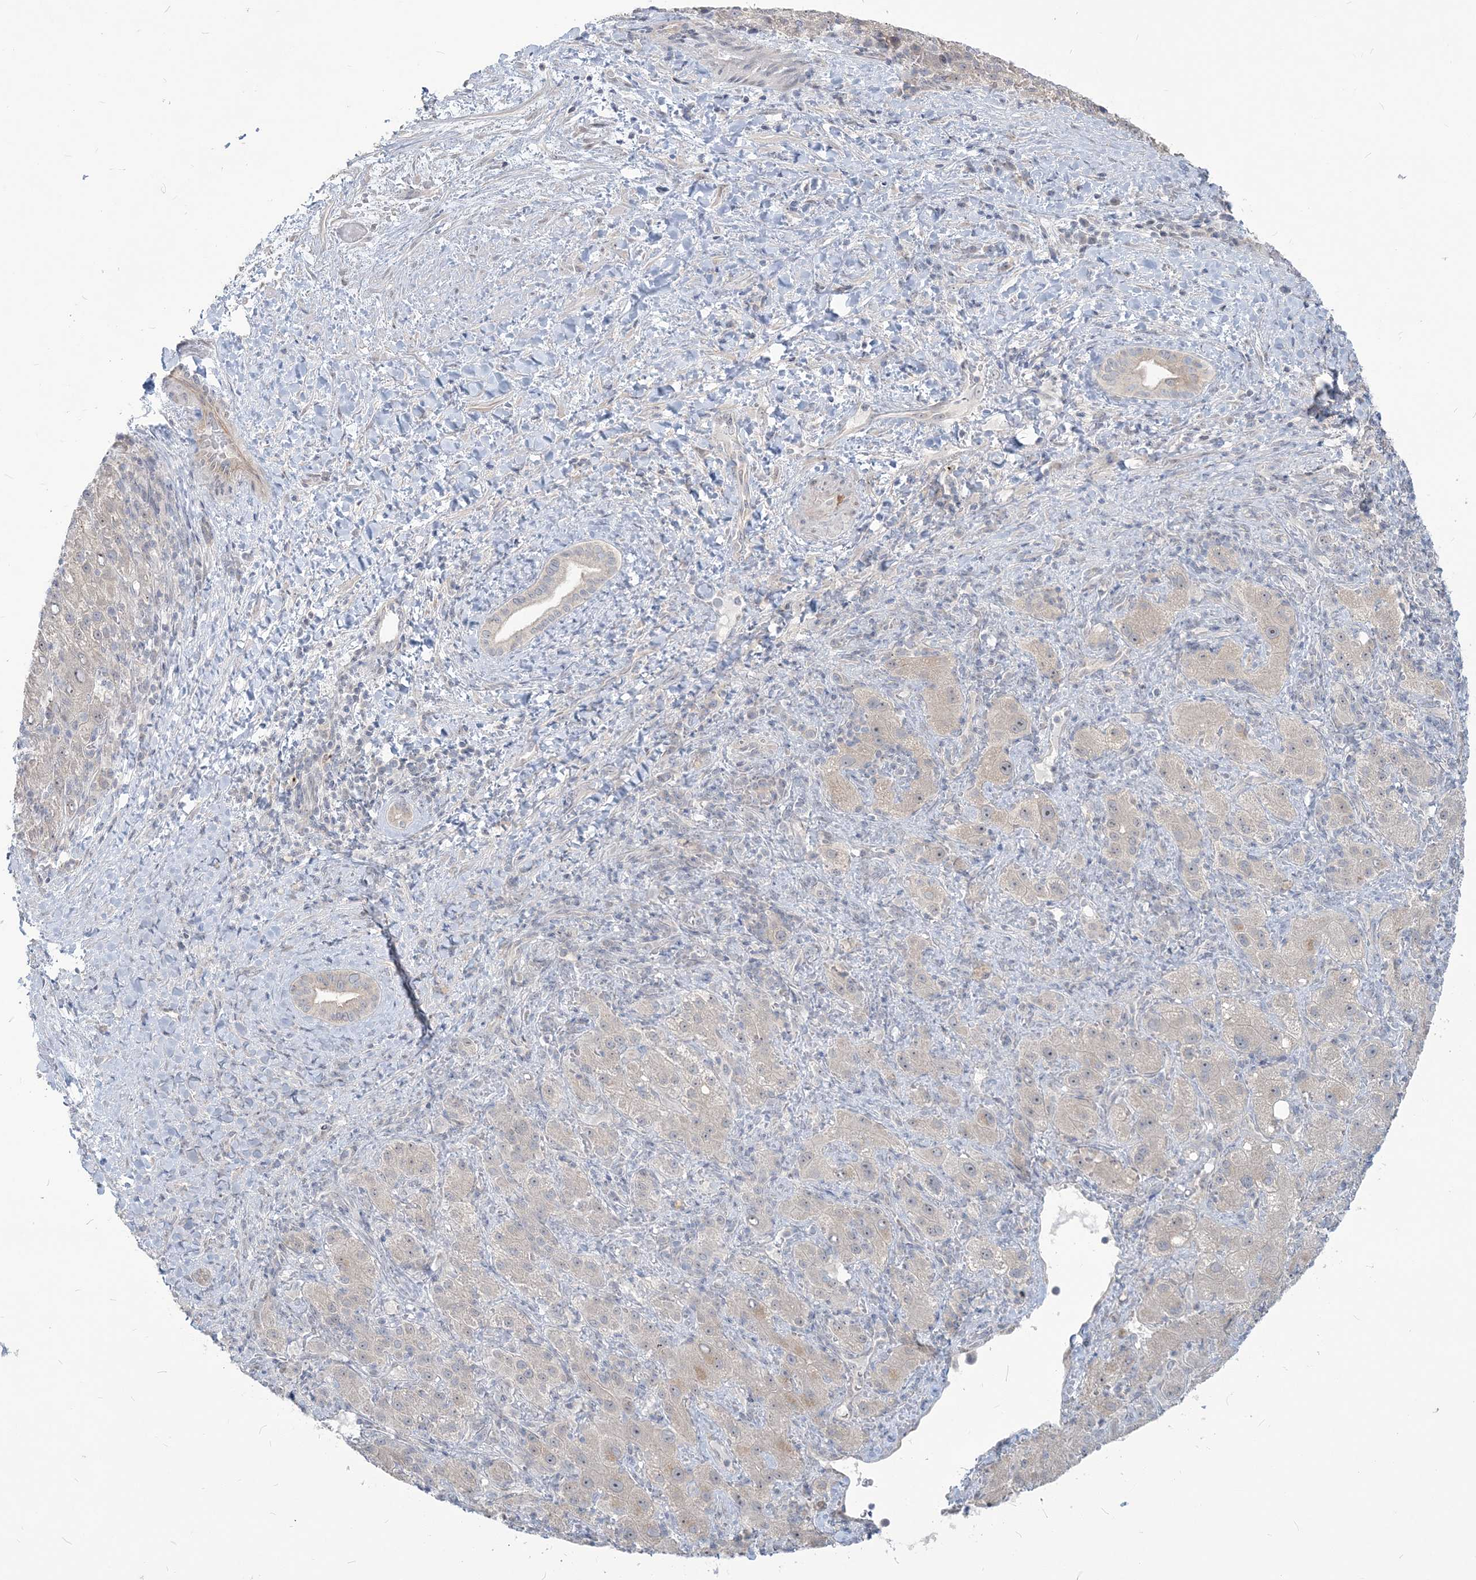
{"staining": {"intensity": "negative", "quantity": "none", "location": "none"}, "tissue": "liver cancer", "cell_type": "Tumor cells", "image_type": "cancer", "snomed": [{"axis": "morphology", "description": "Carcinoma, Hepatocellular, NOS"}, {"axis": "topography", "description": "Liver"}], "caption": "Tumor cells are negative for brown protein staining in liver cancer.", "gene": "SDAD1", "patient": {"sex": "female", "age": 58}}